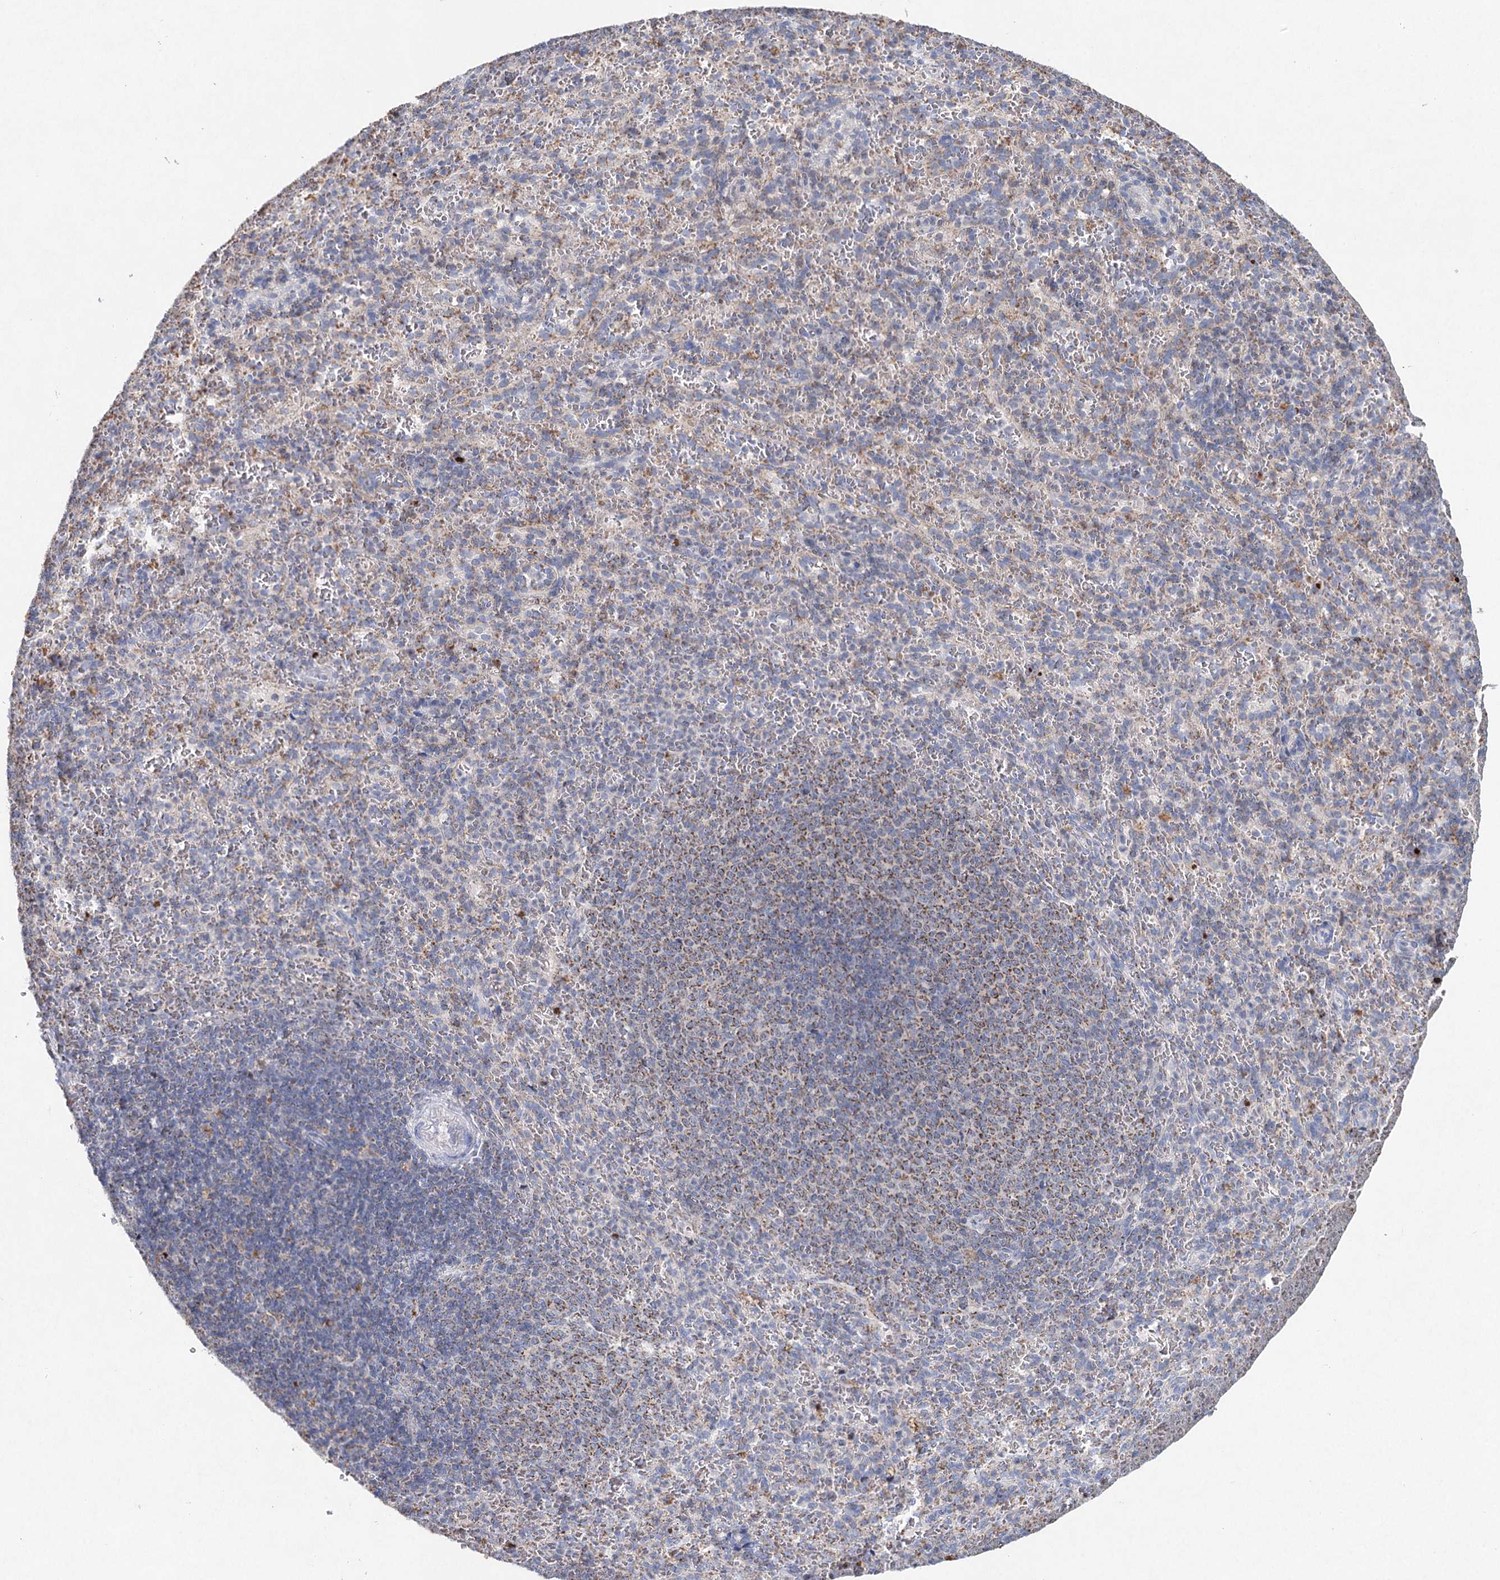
{"staining": {"intensity": "weak", "quantity": "<25%", "location": "cytoplasmic/membranous"}, "tissue": "spleen", "cell_type": "Cells in red pulp", "image_type": "normal", "snomed": [{"axis": "morphology", "description": "Normal tissue, NOS"}, {"axis": "topography", "description": "Spleen"}], "caption": "High magnification brightfield microscopy of benign spleen stained with DAB (brown) and counterstained with hematoxylin (blue): cells in red pulp show no significant staining. (Stains: DAB immunohistochemistry (IHC) with hematoxylin counter stain, Microscopy: brightfield microscopy at high magnification).", "gene": "XPO6", "patient": {"sex": "female", "age": 21}}